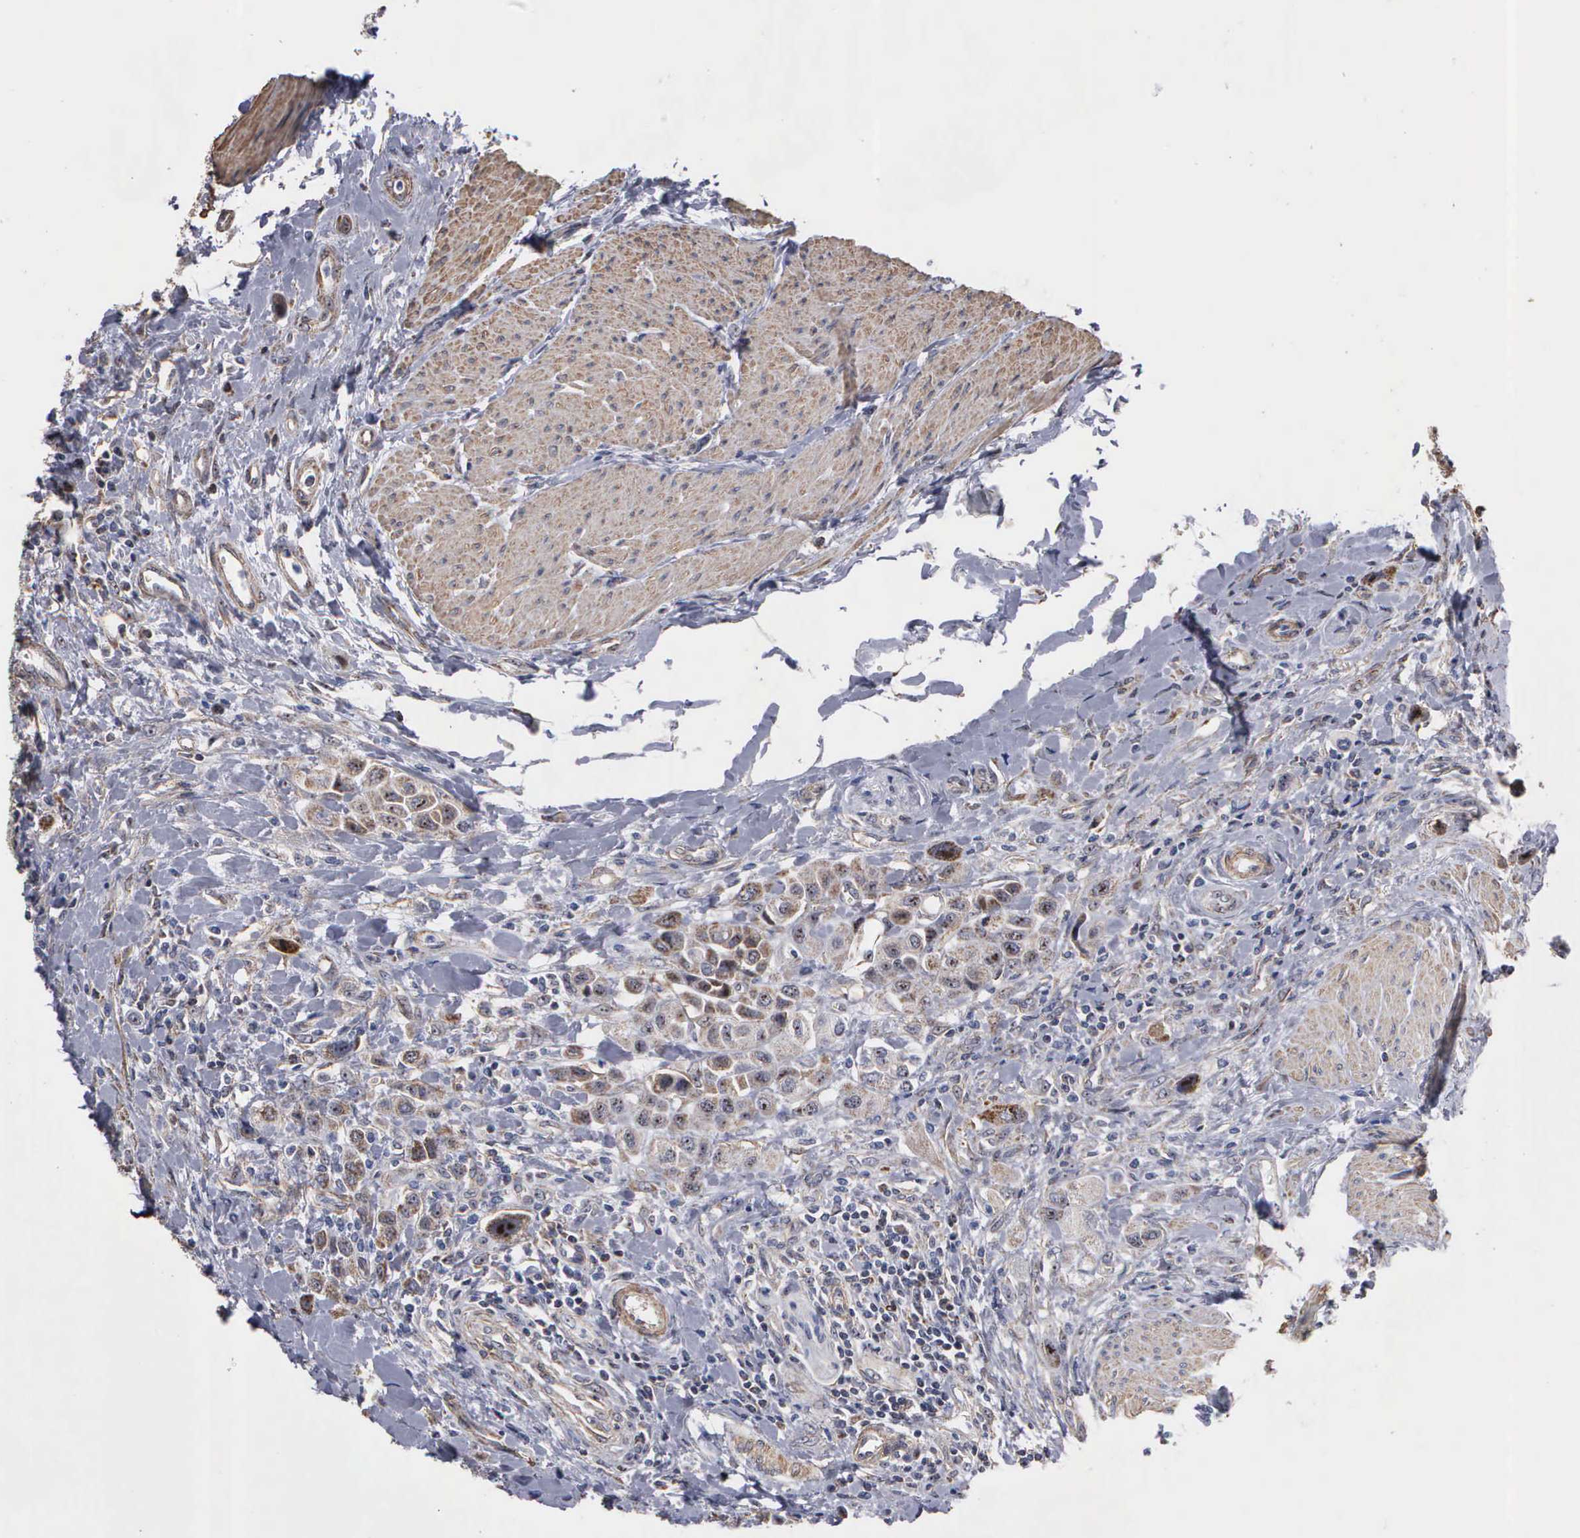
{"staining": {"intensity": "weak", "quantity": "25%-75%", "location": "cytoplasmic/membranous,nuclear"}, "tissue": "urothelial cancer", "cell_type": "Tumor cells", "image_type": "cancer", "snomed": [{"axis": "morphology", "description": "Urothelial carcinoma, High grade"}, {"axis": "topography", "description": "Urinary bladder"}], "caption": "Immunohistochemical staining of human urothelial cancer reveals weak cytoplasmic/membranous and nuclear protein positivity in approximately 25%-75% of tumor cells.", "gene": "NGDN", "patient": {"sex": "male", "age": 50}}